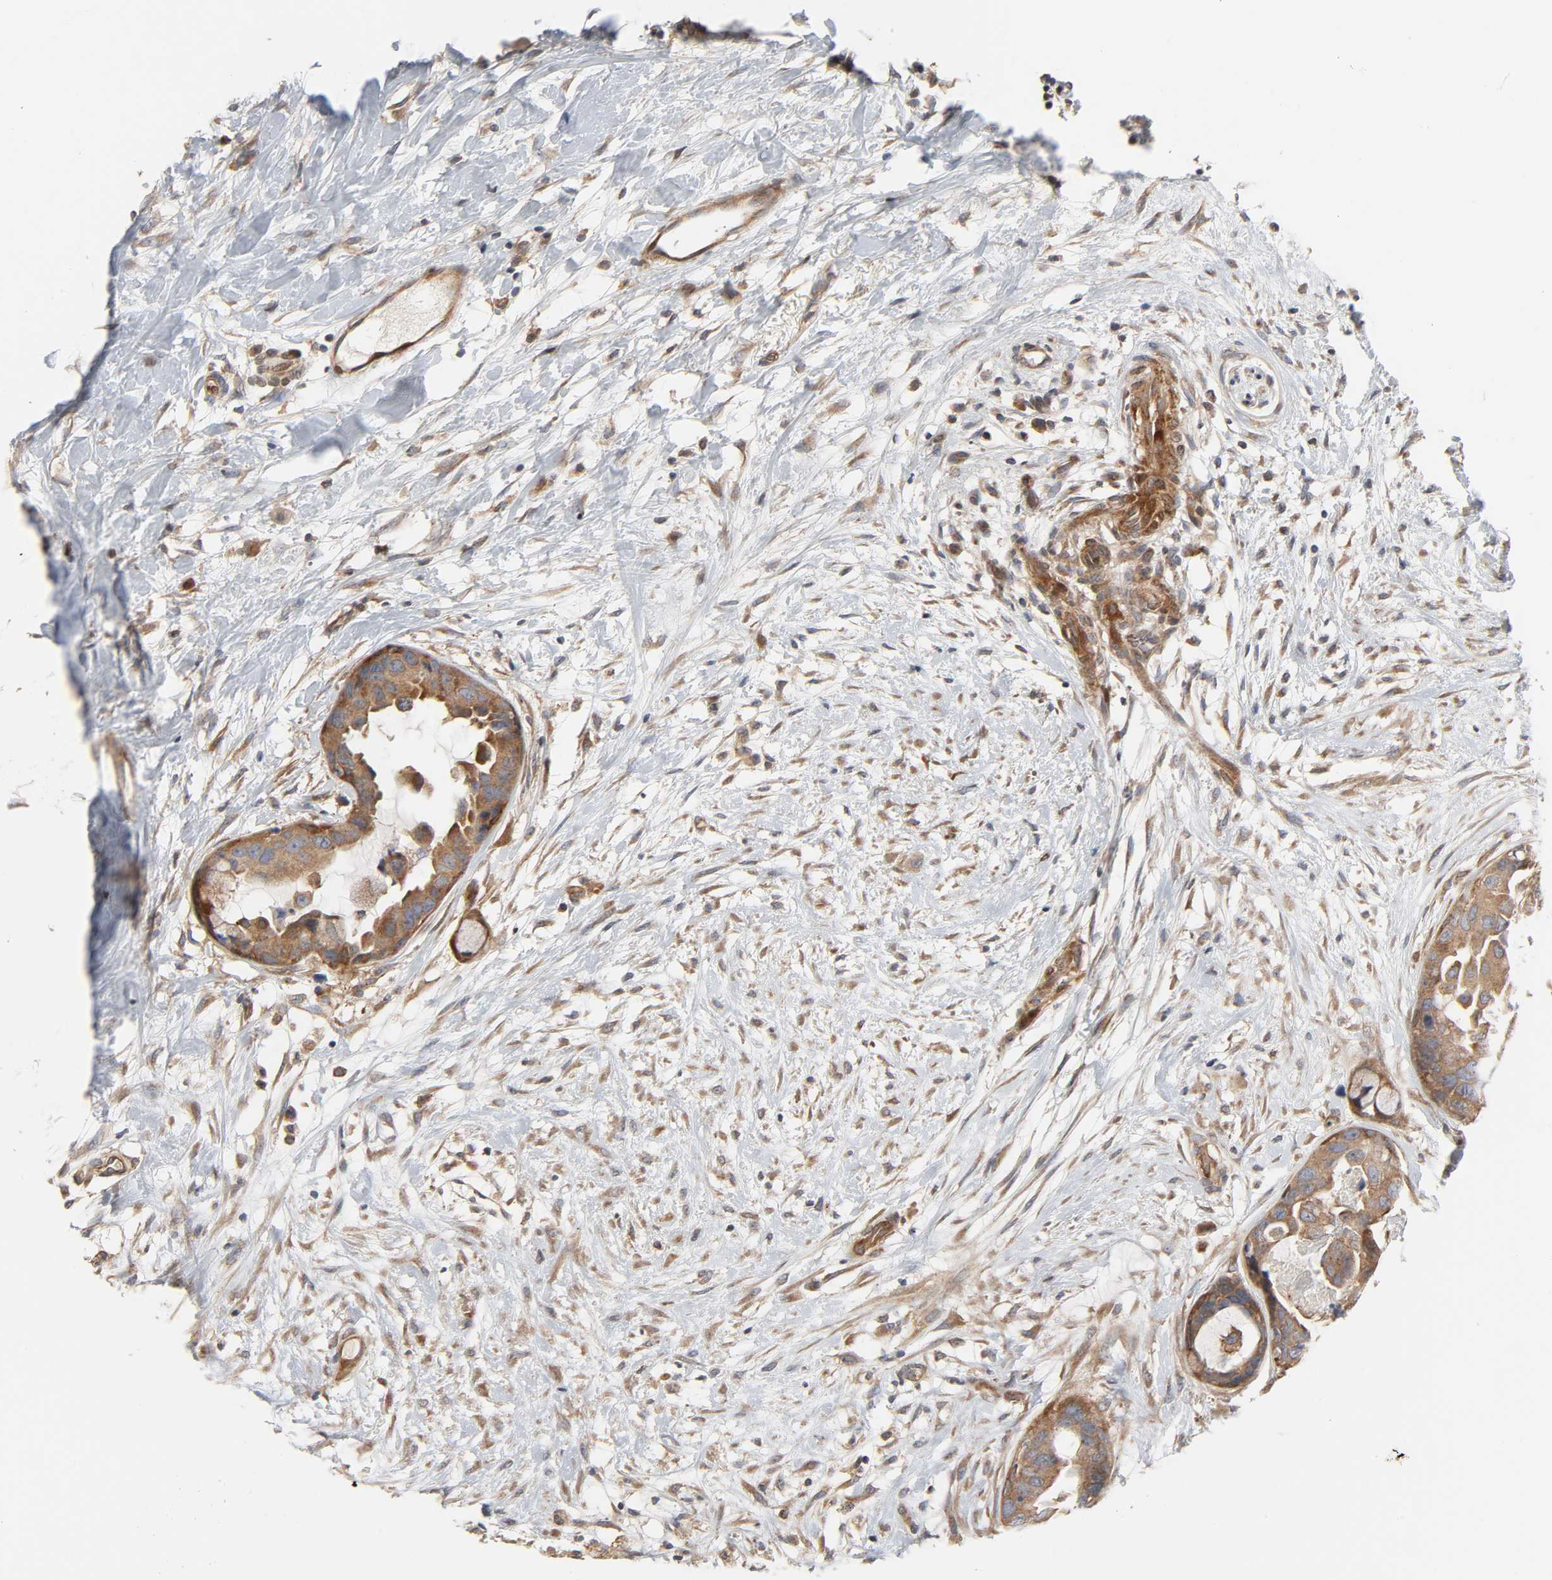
{"staining": {"intensity": "moderate", "quantity": ">75%", "location": "cytoplasmic/membranous"}, "tissue": "breast cancer", "cell_type": "Tumor cells", "image_type": "cancer", "snomed": [{"axis": "morphology", "description": "Duct carcinoma"}, {"axis": "topography", "description": "Breast"}], "caption": "High-magnification brightfield microscopy of breast cancer stained with DAB (brown) and counterstained with hematoxylin (blue). tumor cells exhibit moderate cytoplasmic/membranous positivity is identified in about>75% of cells.", "gene": "NEMF", "patient": {"sex": "female", "age": 40}}